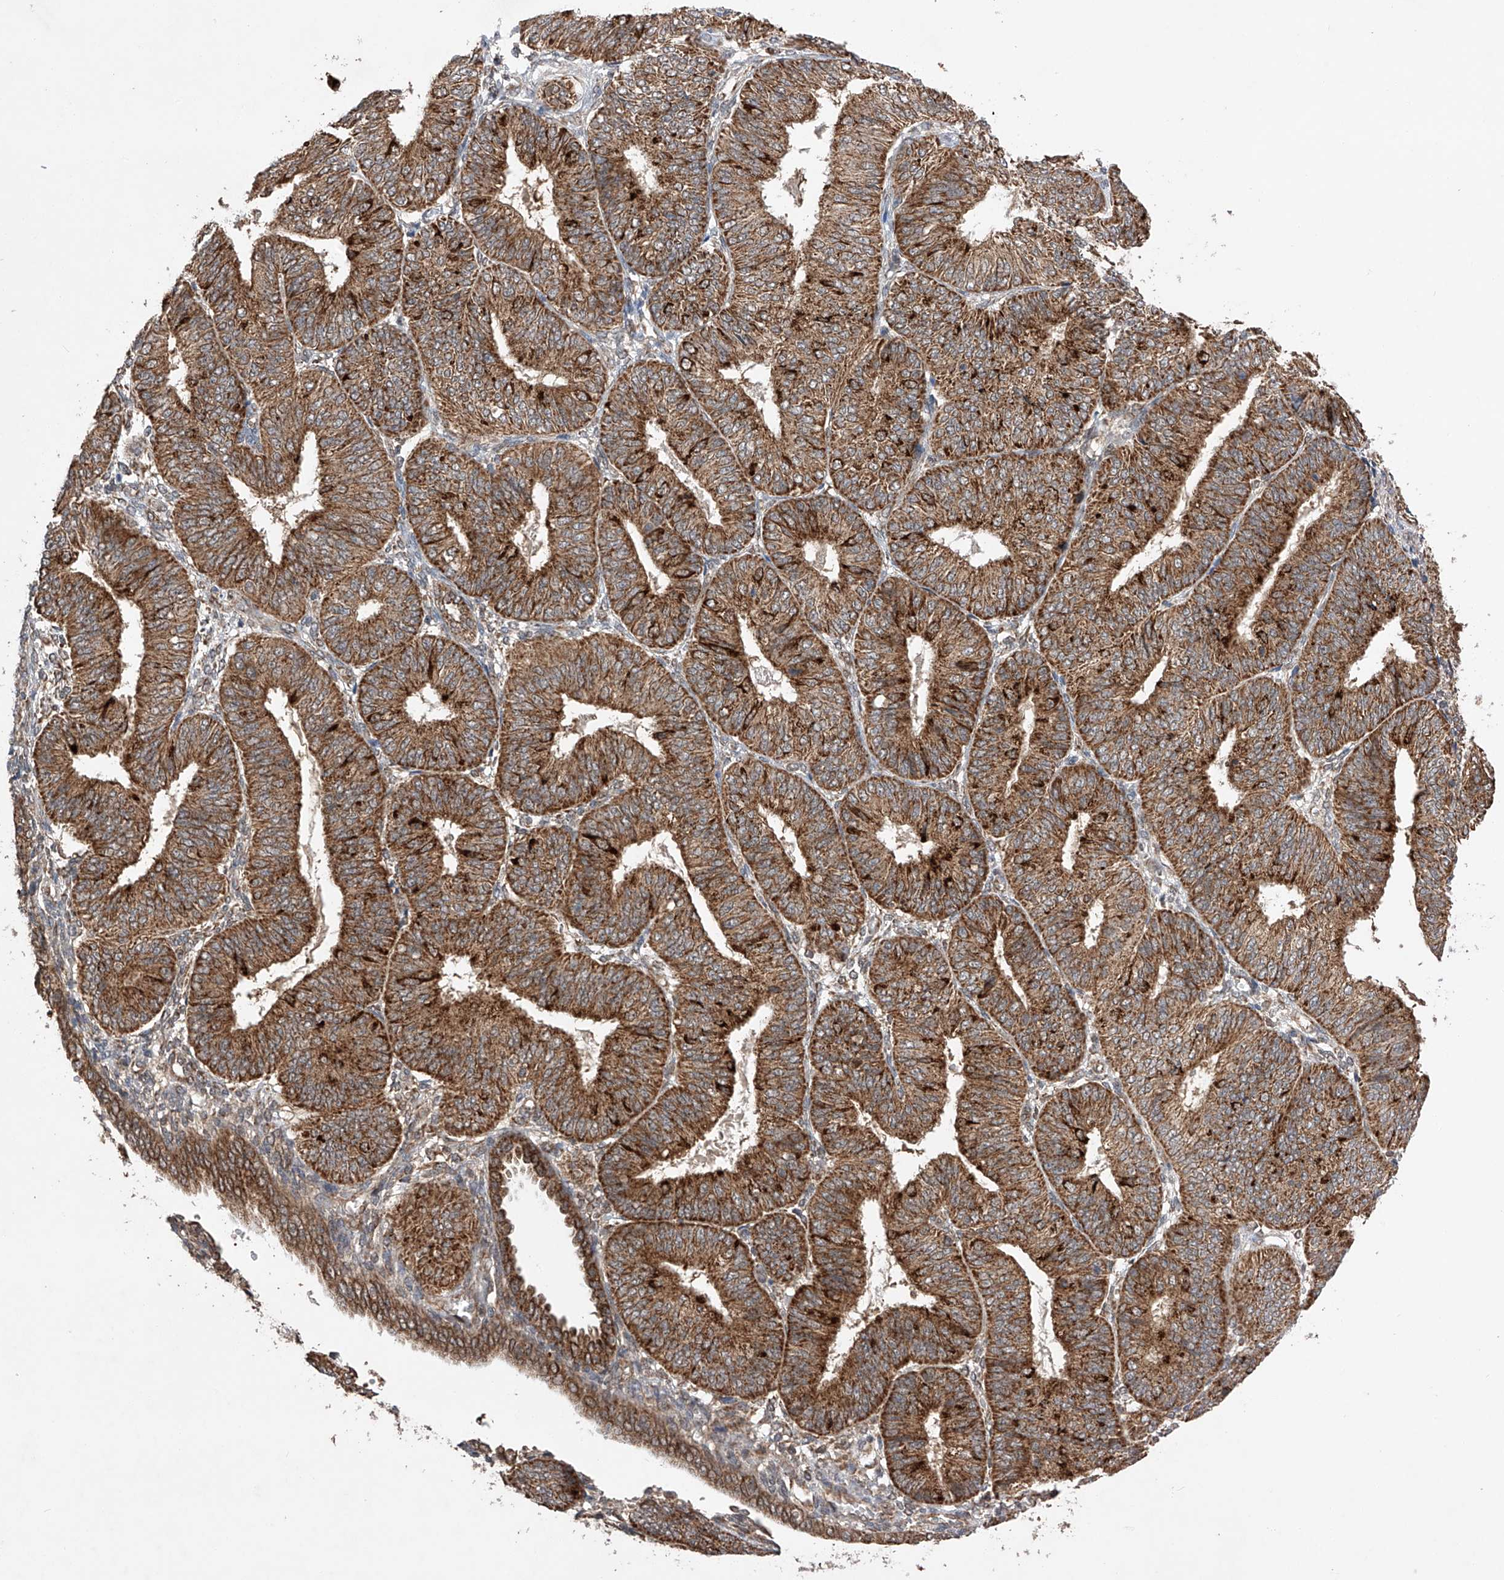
{"staining": {"intensity": "strong", "quantity": ">75%", "location": "cytoplasmic/membranous"}, "tissue": "endometrial cancer", "cell_type": "Tumor cells", "image_type": "cancer", "snomed": [{"axis": "morphology", "description": "Adenocarcinoma, NOS"}, {"axis": "topography", "description": "Endometrium"}], "caption": "Immunohistochemical staining of endometrial adenocarcinoma reveals strong cytoplasmic/membranous protein staining in about >75% of tumor cells. Immunohistochemistry stains the protein in brown and the nuclei are stained blue.", "gene": "SDHAF4", "patient": {"sex": "female", "age": 58}}